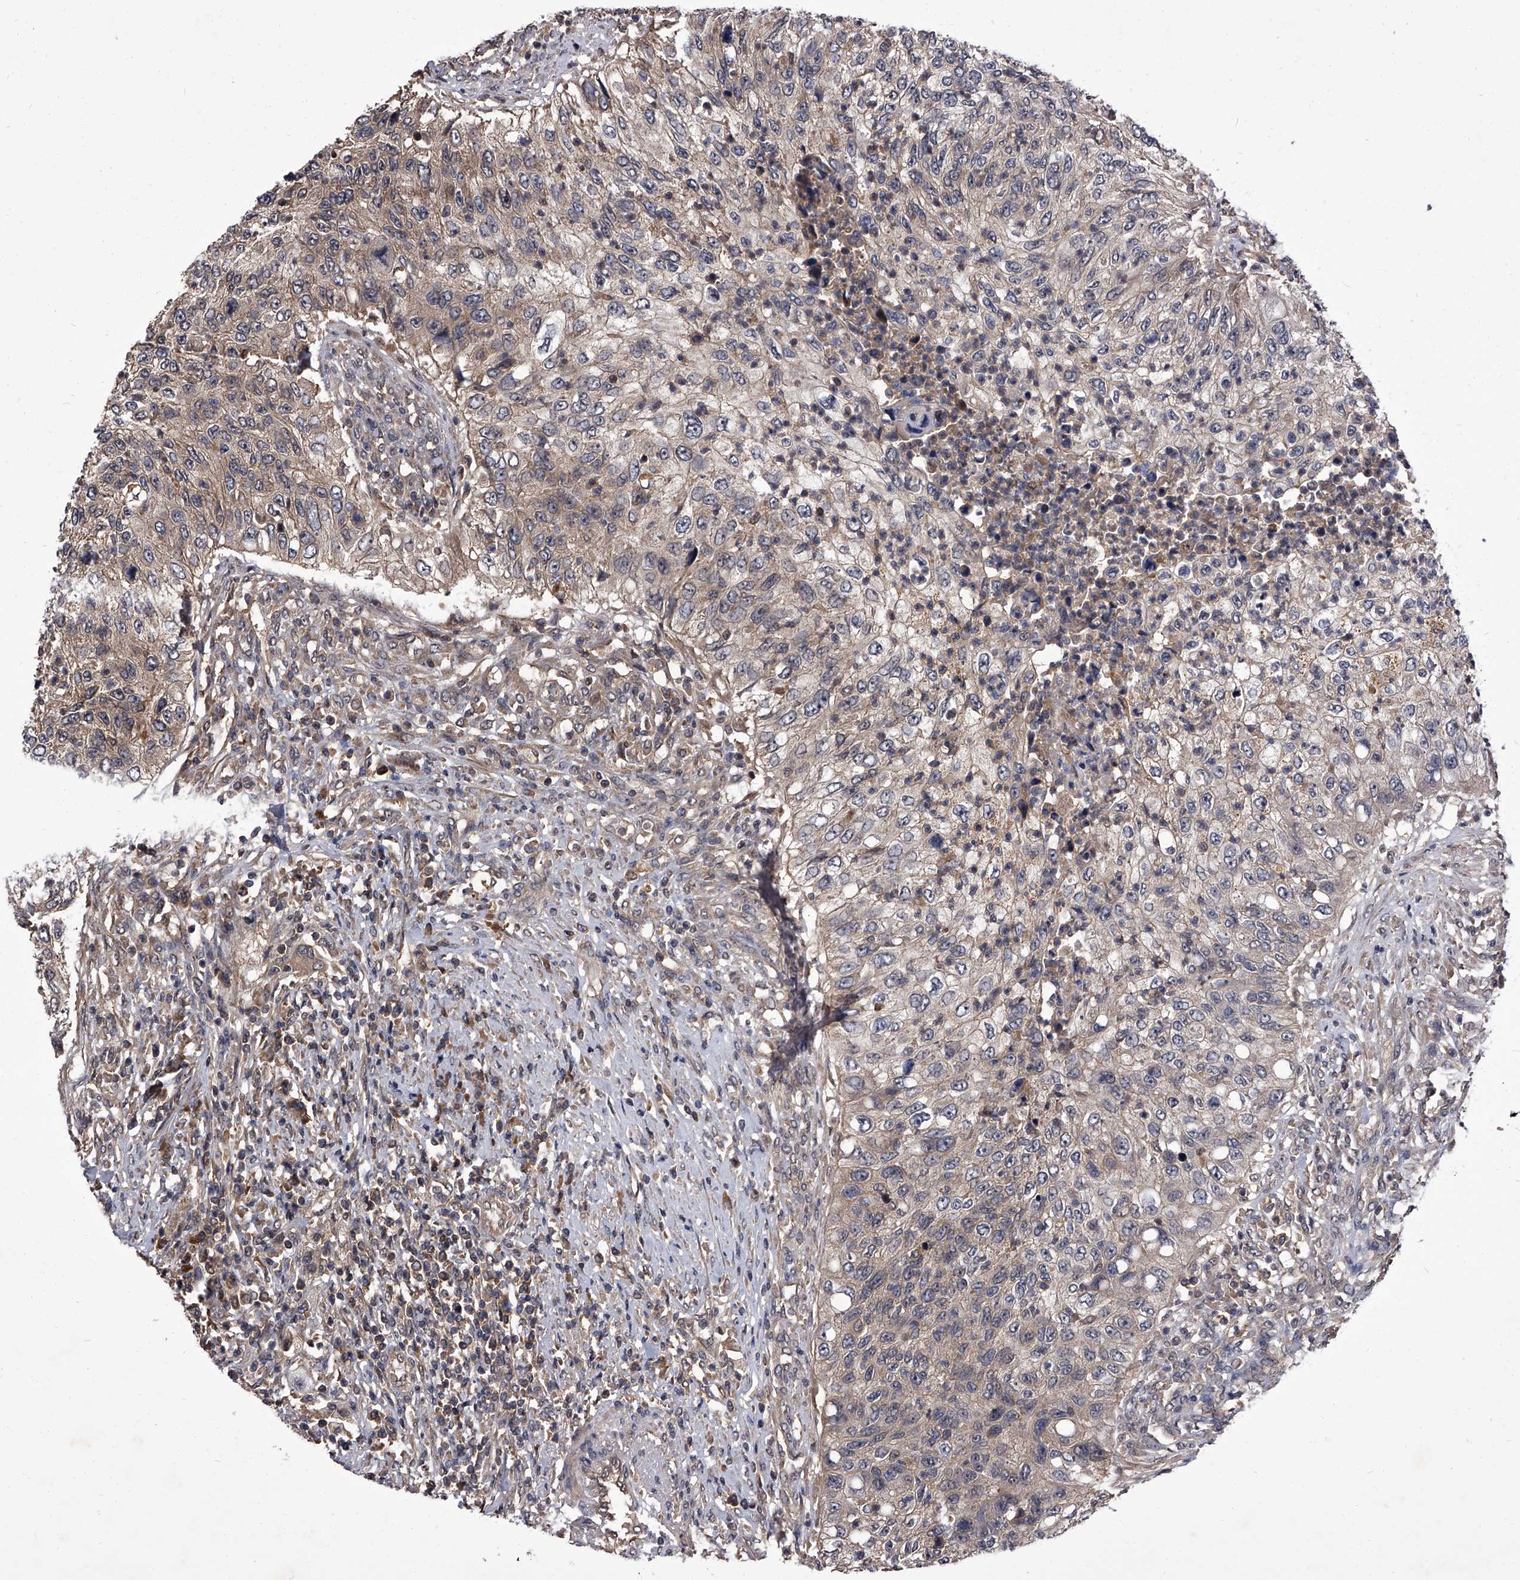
{"staining": {"intensity": "weak", "quantity": "<25%", "location": "cytoplasmic/membranous"}, "tissue": "urothelial cancer", "cell_type": "Tumor cells", "image_type": "cancer", "snomed": [{"axis": "morphology", "description": "Urothelial carcinoma, High grade"}, {"axis": "topography", "description": "Urinary bladder"}], "caption": "DAB (3,3'-diaminobenzidine) immunohistochemical staining of urothelial cancer reveals no significant staining in tumor cells. (Brightfield microscopy of DAB (3,3'-diaminobenzidine) immunohistochemistry at high magnification).", "gene": "SLC18B1", "patient": {"sex": "female", "age": 60}}